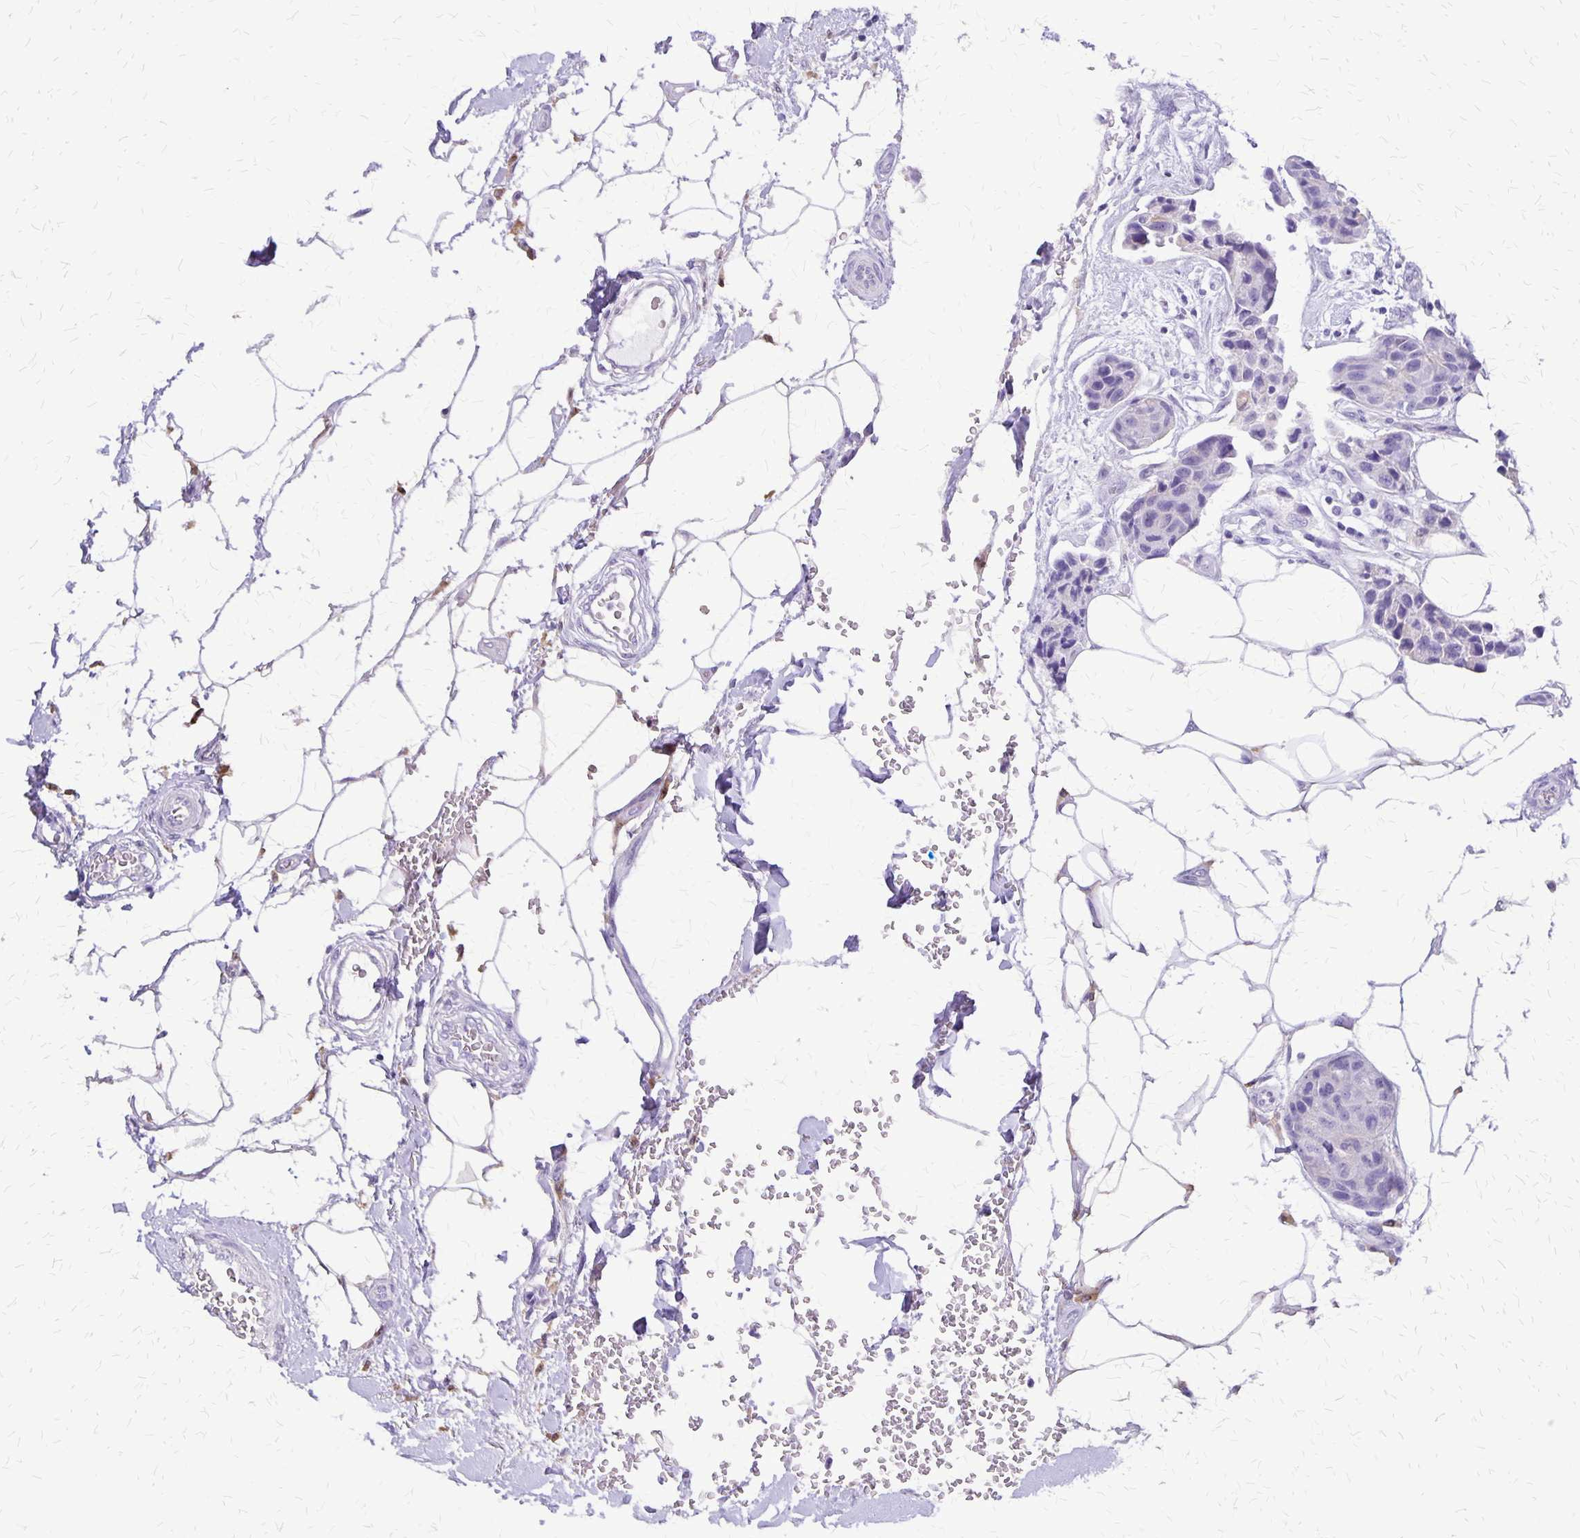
{"staining": {"intensity": "negative", "quantity": "none", "location": "none"}, "tissue": "breast cancer", "cell_type": "Tumor cells", "image_type": "cancer", "snomed": [{"axis": "morphology", "description": "Duct carcinoma"}, {"axis": "topography", "description": "Breast"}, {"axis": "topography", "description": "Lymph node"}], "caption": "Immunohistochemical staining of human invasive ductal carcinoma (breast) exhibits no significant expression in tumor cells.", "gene": "SLC13A2", "patient": {"sex": "female", "age": 80}}